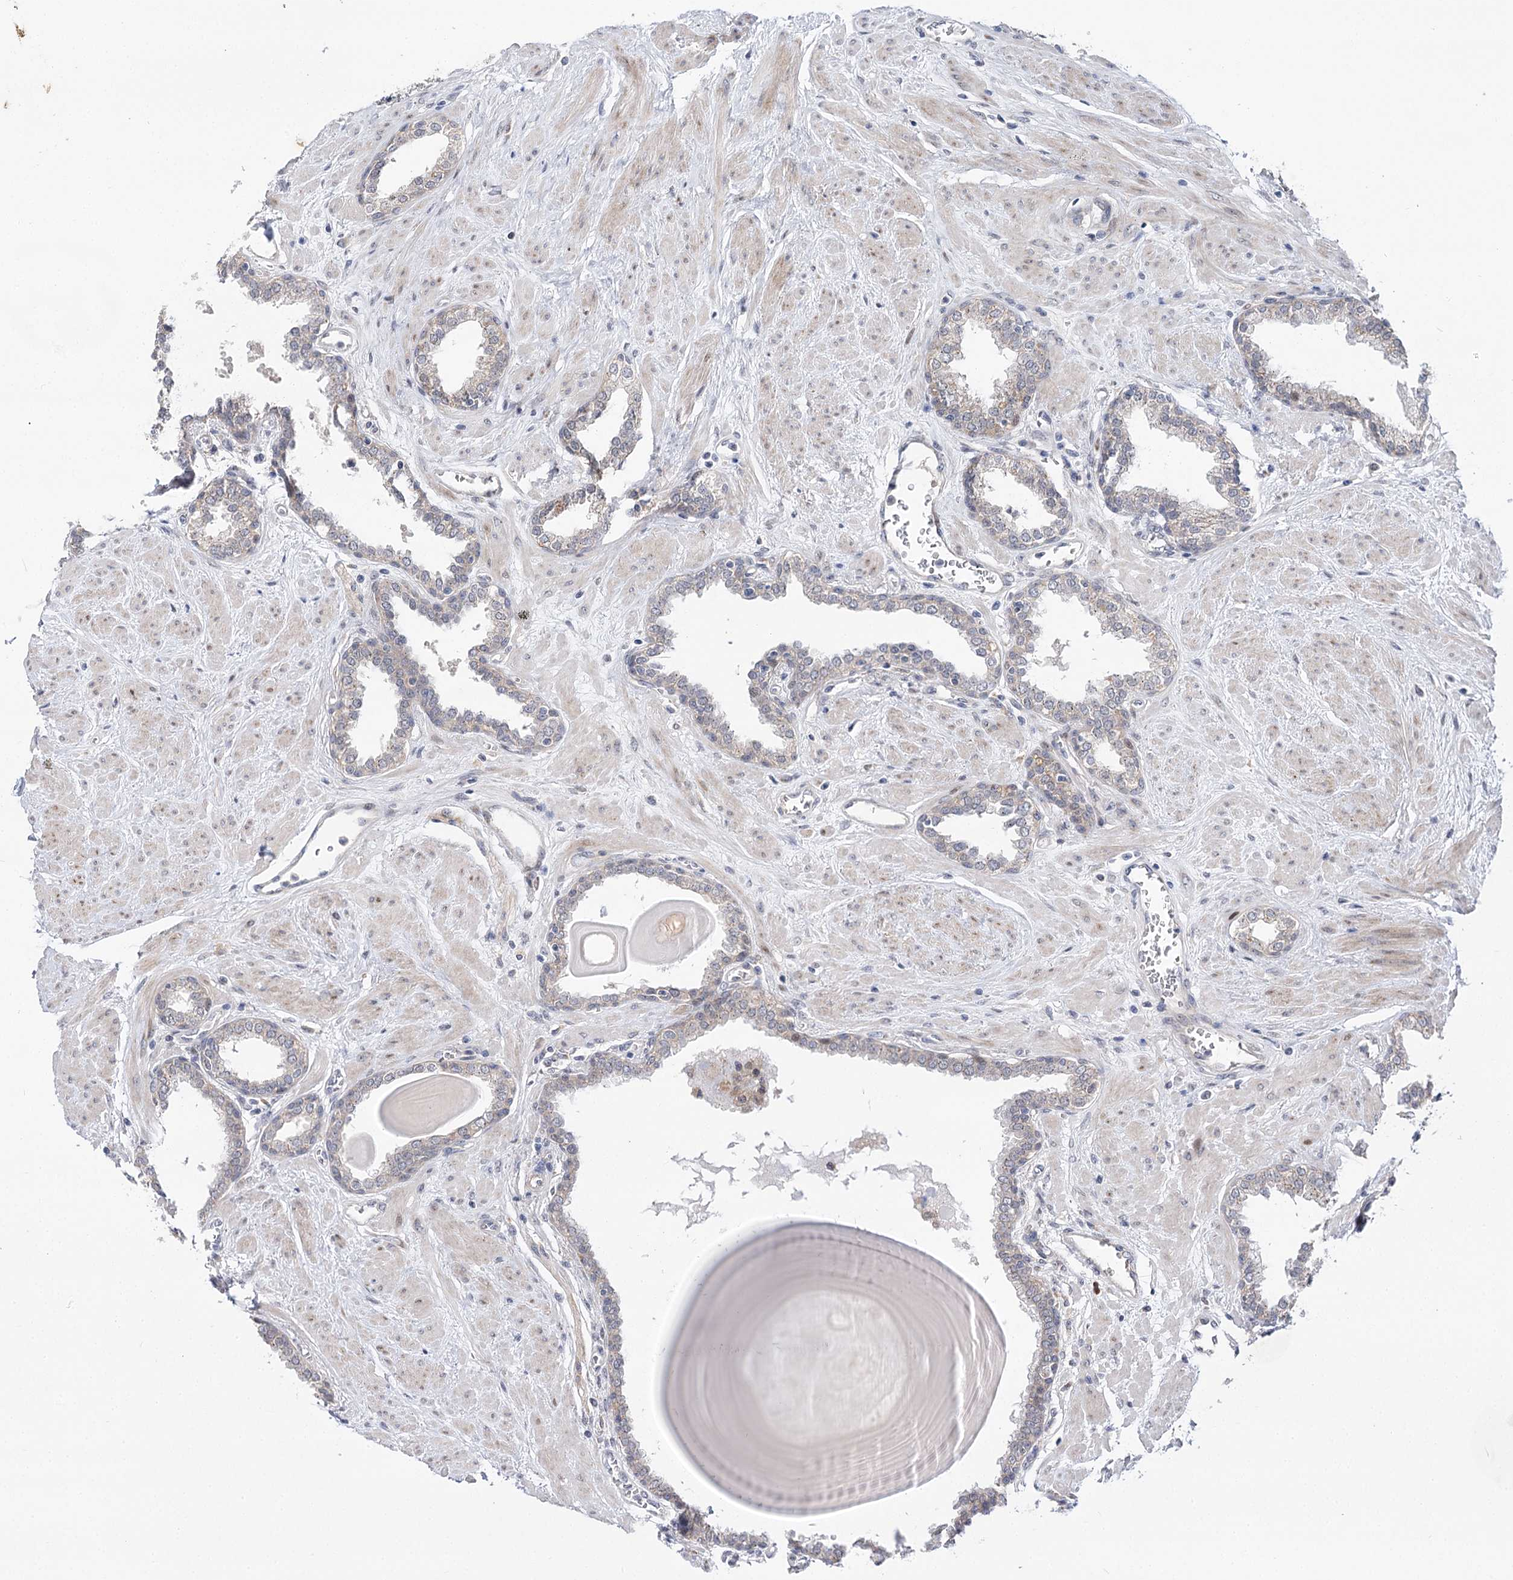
{"staining": {"intensity": "weak", "quantity": "25%-75%", "location": "cytoplasmic/membranous"}, "tissue": "prostate", "cell_type": "Glandular cells", "image_type": "normal", "snomed": [{"axis": "morphology", "description": "Normal tissue, NOS"}, {"axis": "topography", "description": "Prostate"}], "caption": "Protein expression by immunohistochemistry demonstrates weak cytoplasmic/membranous positivity in about 25%-75% of glandular cells in benign prostate.", "gene": "ARHGAP32", "patient": {"sex": "male", "age": 51}}